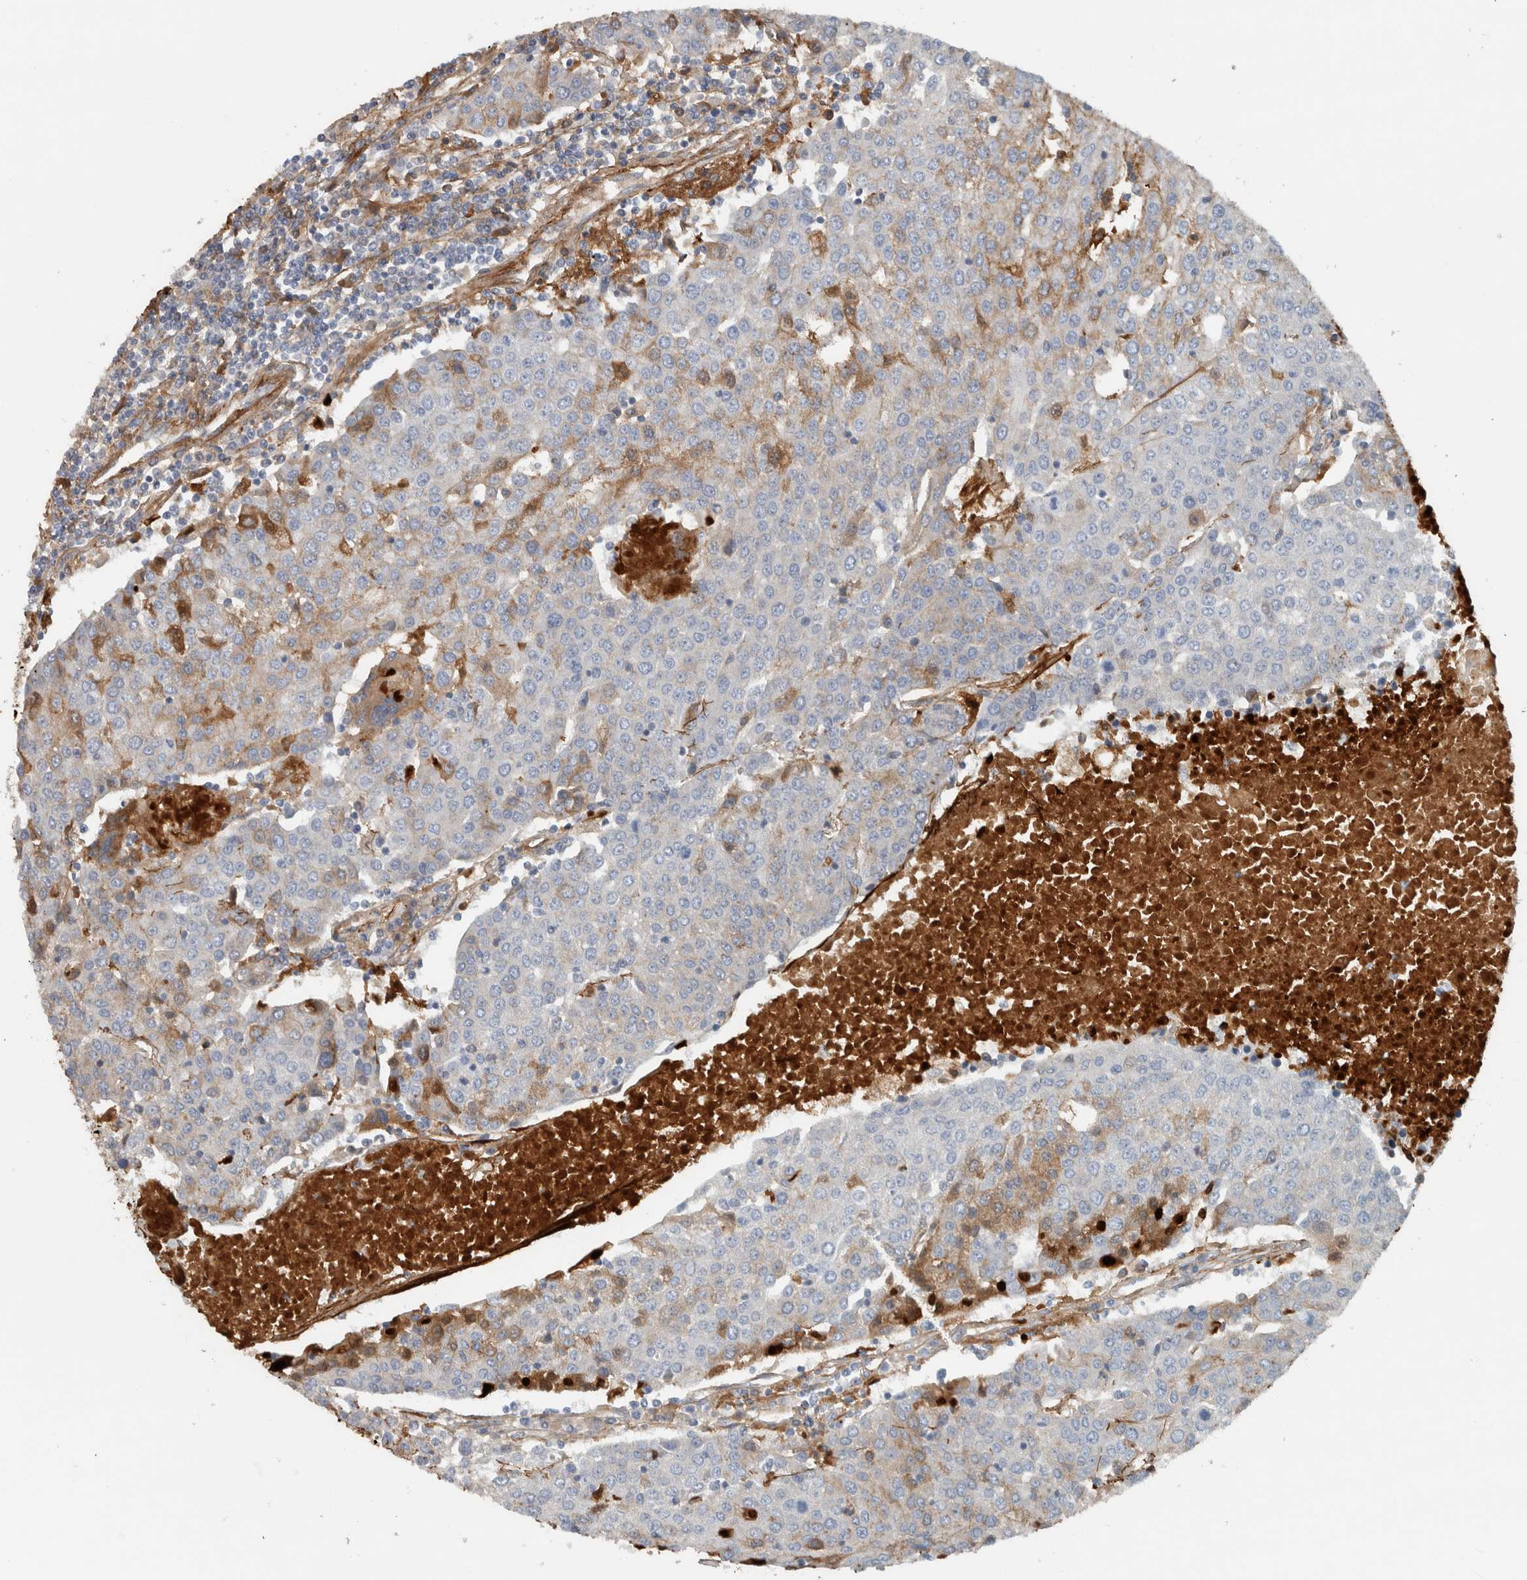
{"staining": {"intensity": "weak", "quantity": "<25%", "location": "cytoplasmic/membranous"}, "tissue": "urothelial cancer", "cell_type": "Tumor cells", "image_type": "cancer", "snomed": [{"axis": "morphology", "description": "Urothelial carcinoma, High grade"}, {"axis": "topography", "description": "Urinary bladder"}], "caption": "This is a micrograph of immunohistochemistry staining of urothelial carcinoma (high-grade), which shows no staining in tumor cells. (Brightfield microscopy of DAB (3,3'-diaminobenzidine) IHC at high magnification).", "gene": "FN1", "patient": {"sex": "female", "age": 85}}